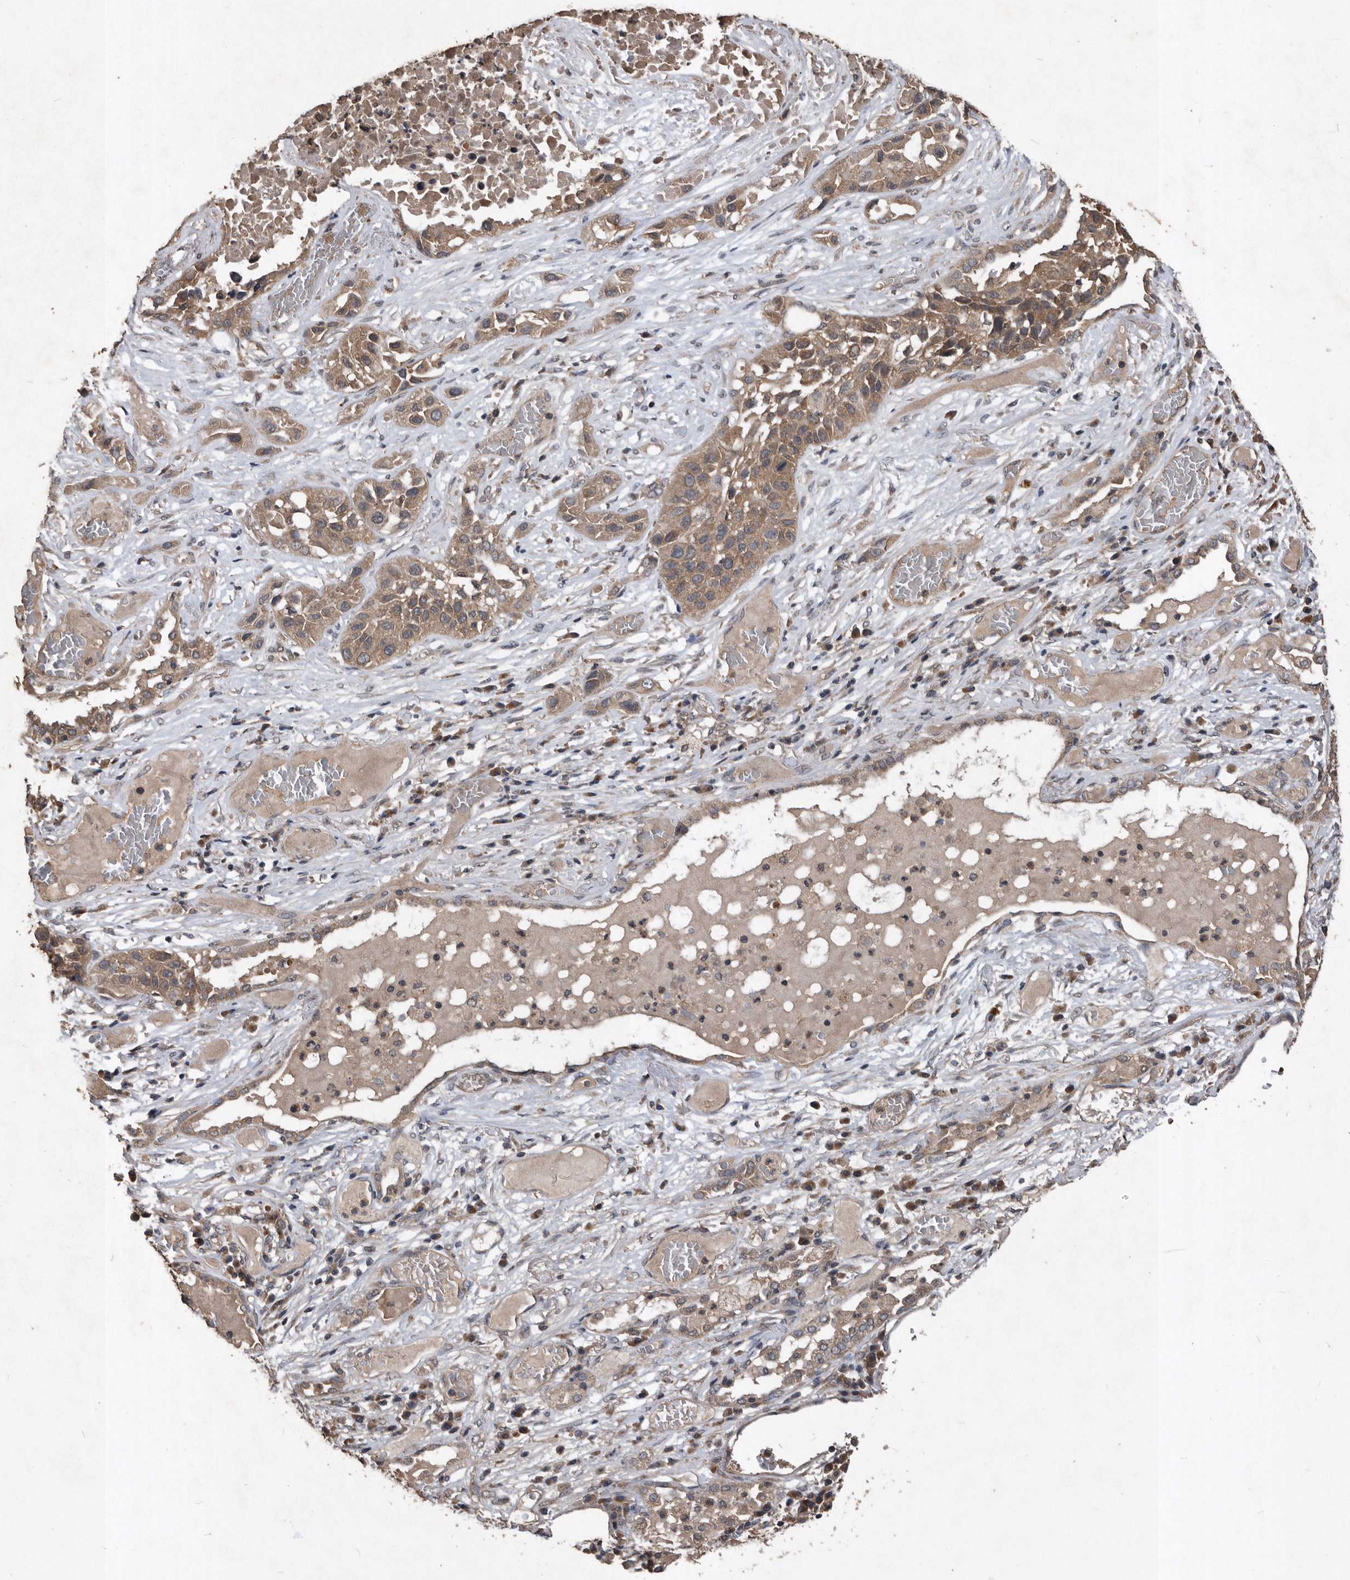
{"staining": {"intensity": "moderate", "quantity": ">75%", "location": "cytoplasmic/membranous"}, "tissue": "lung cancer", "cell_type": "Tumor cells", "image_type": "cancer", "snomed": [{"axis": "morphology", "description": "Squamous cell carcinoma, NOS"}, {"axis": "topography", "description": "Lung"}], "caption": "This is an image of immunohistochemistry staining of lung squamous cell carcinoma, which shows moderate staining in the cytoplasmic/membranous of tumor cells.", "gene": "NRBP1", "patient": {"sex": "male", "age": 71}}